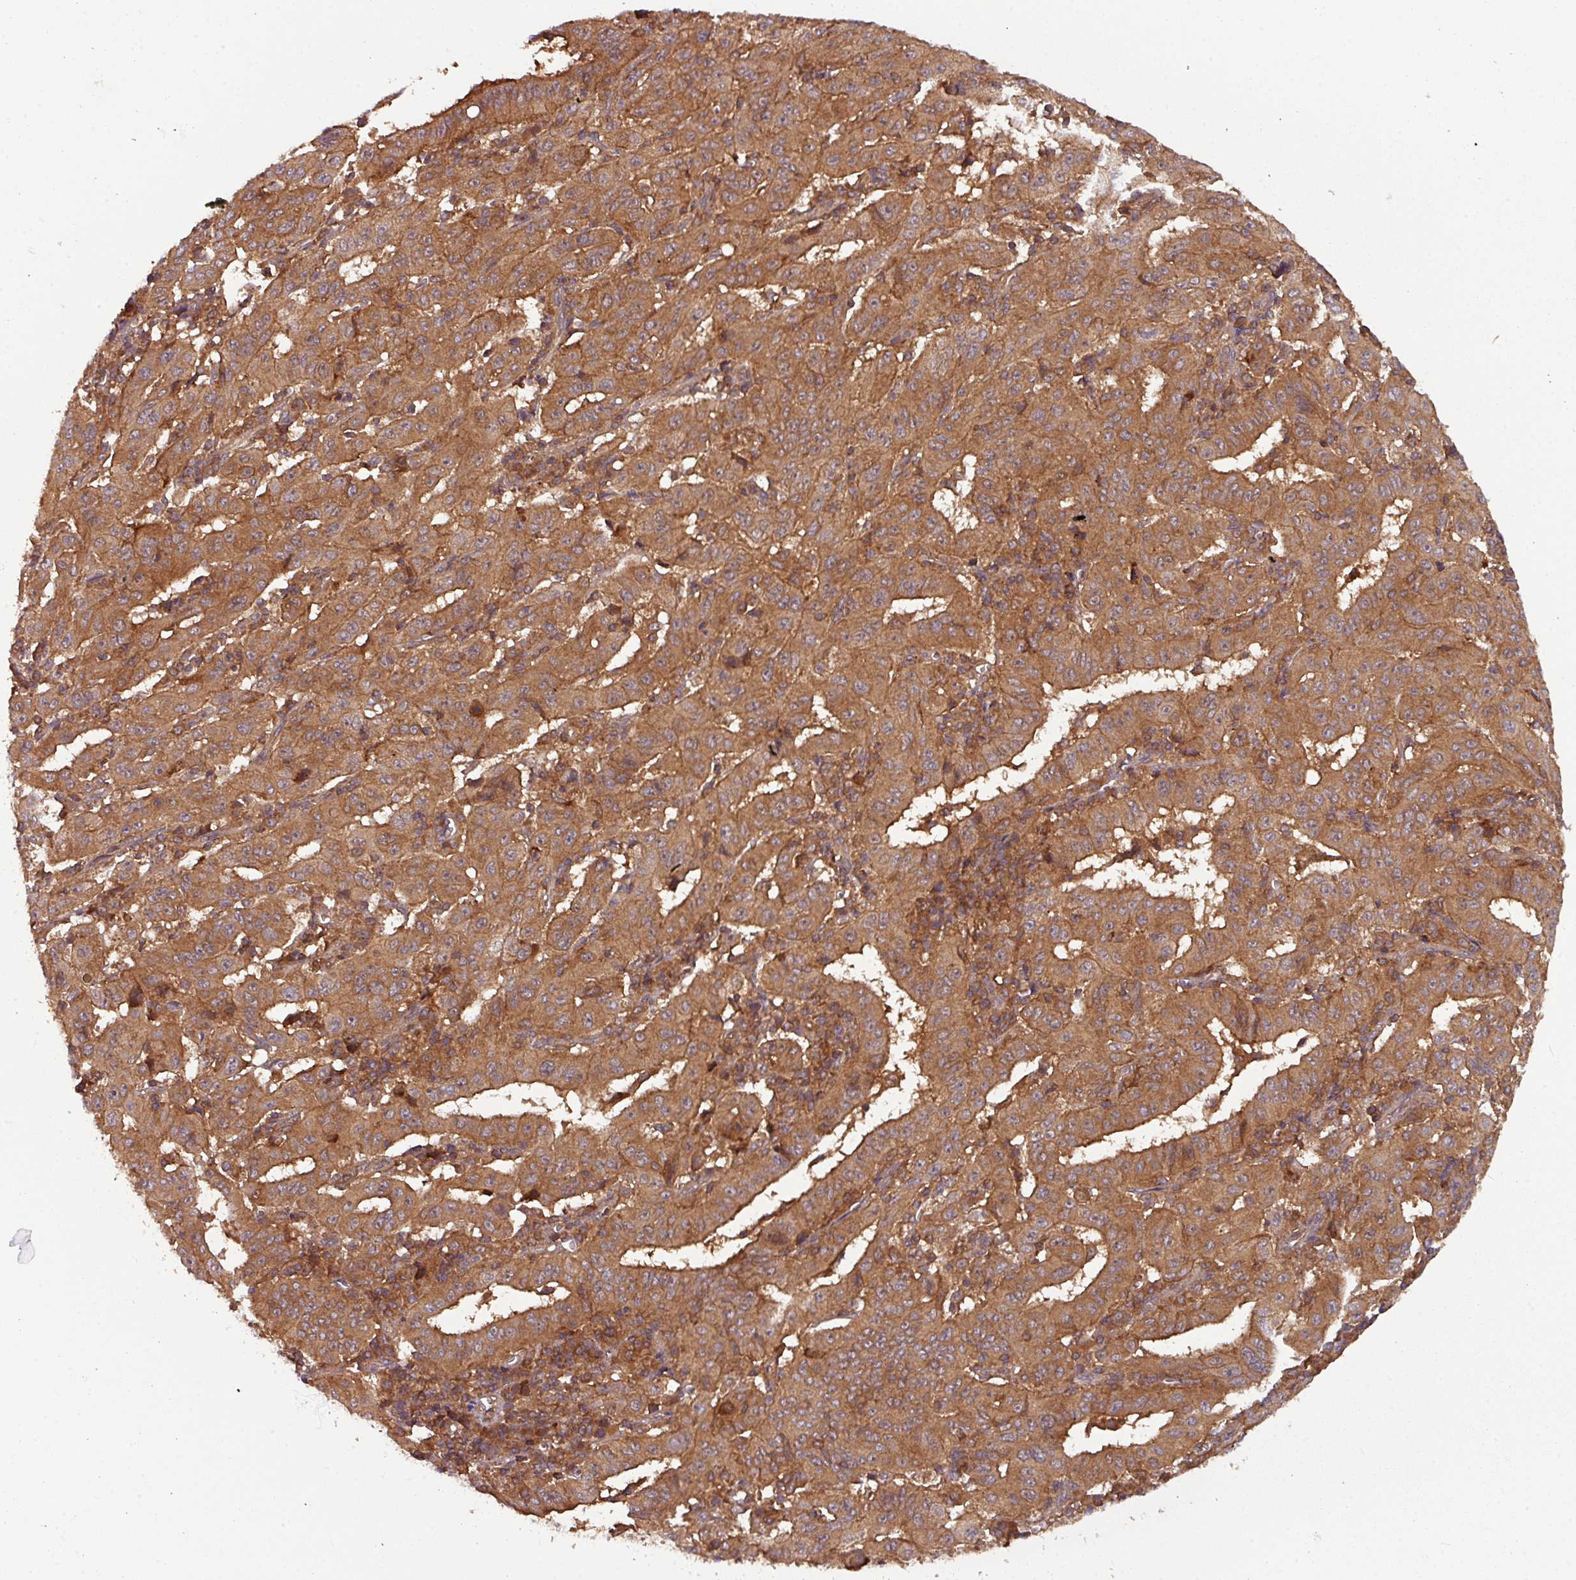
{"staining": {"intensity": "strong", "quantity": ">75%", "location": "cytoplasmic/membranous"}, "tissue": "pancreatic cancer", "cell_type": "Tumor cells", "image_type": "cancer", "snomed": [{"axis": "morphology", "description": "Adenocarcinoma, NOS"}, {"axis": "topography", "description": "Pancreas"}], "caption": "This micrograph demonstrates IHC staining of pancreatic adenocarcinoma, with high strong cytoplasmic/membranous expression in approximately >75% of tumor cells.", "gene": "GSKIP", "patient": {"sex": "male", "age": 63}}